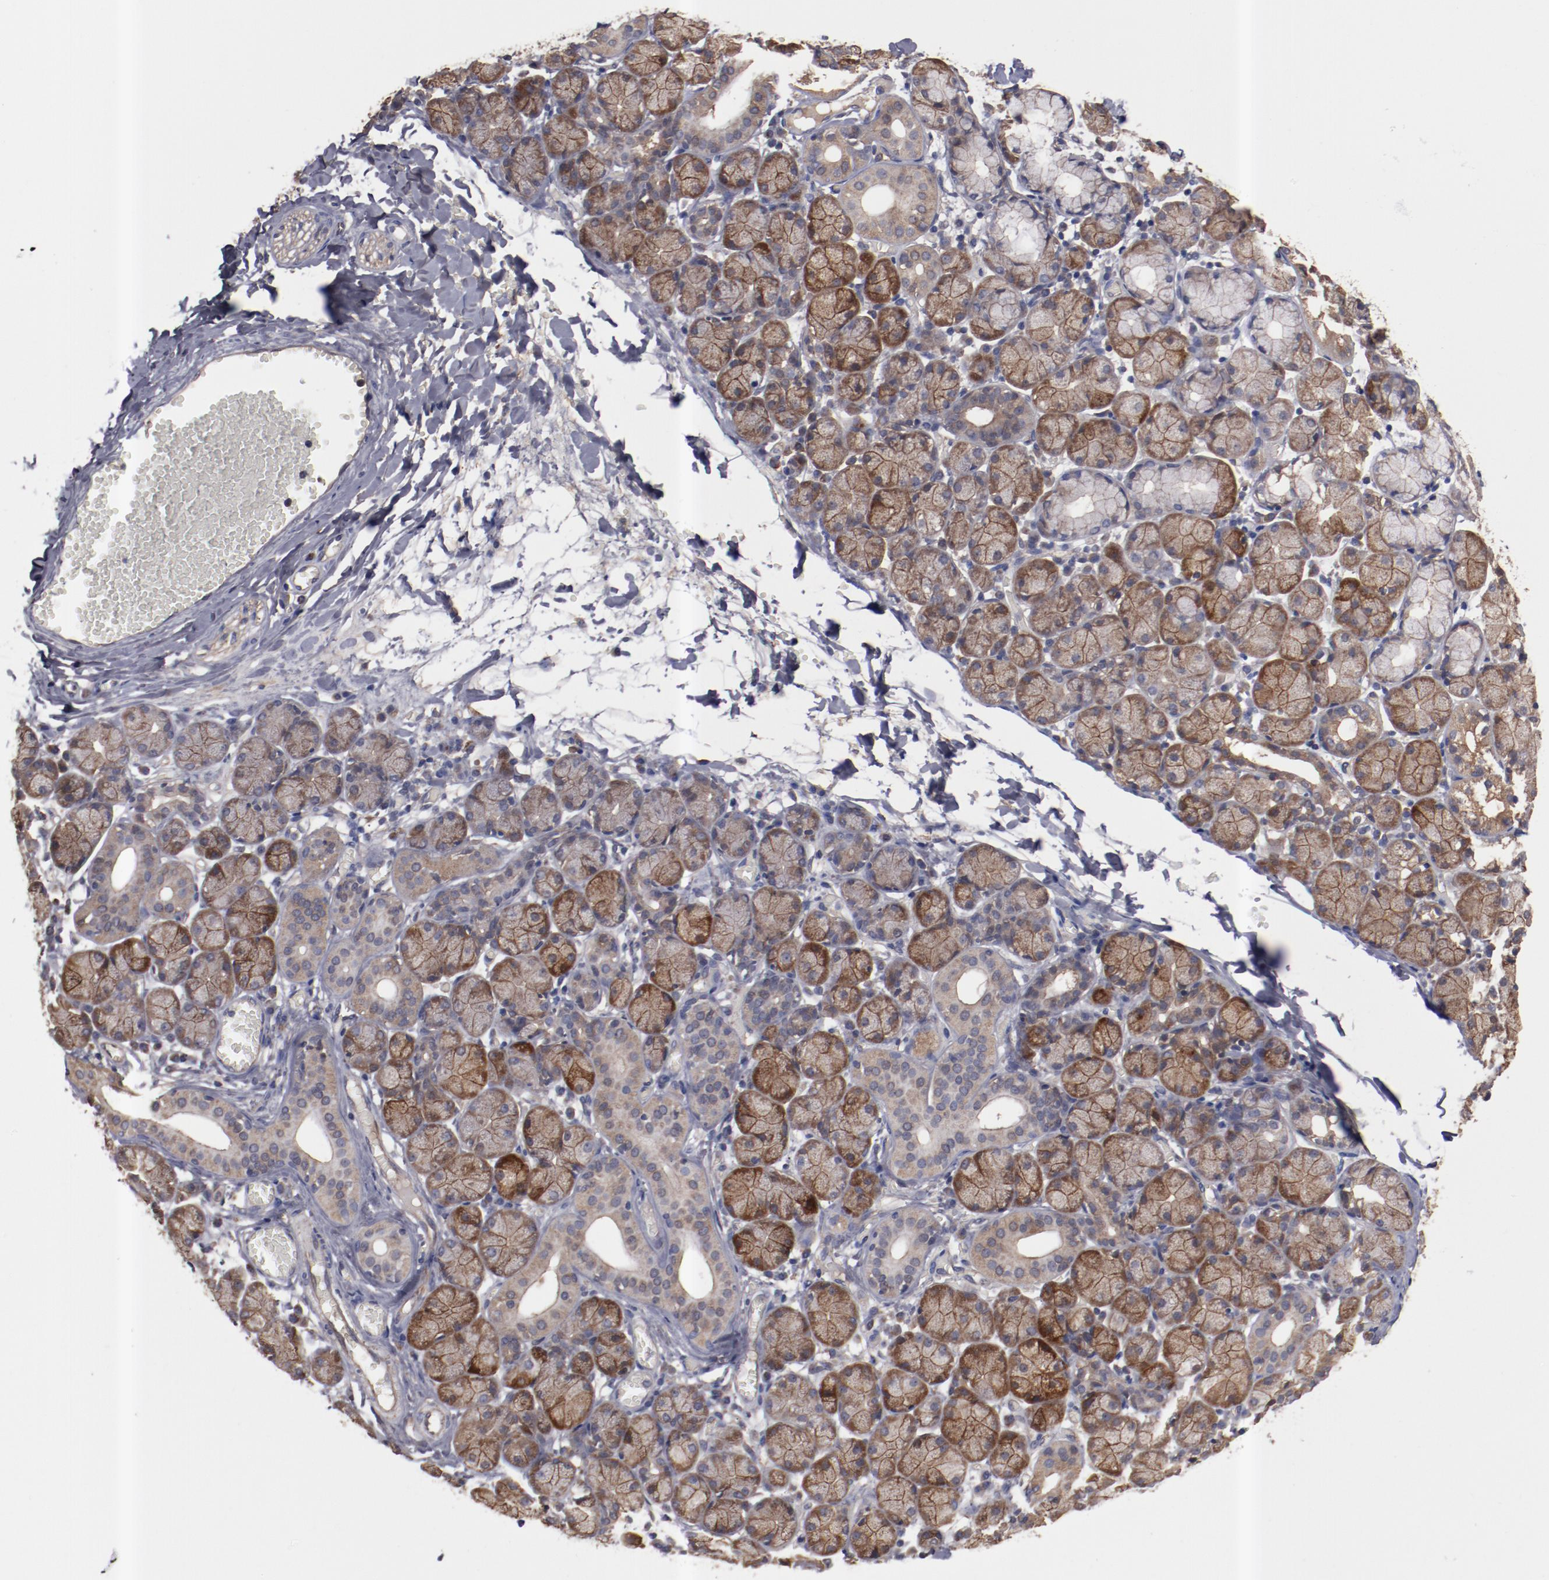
{"staining": {"intensity": "moderate", "quantity": ">75%", "location": "cytoplasmic/membranous"}, "tissue": "salivary gland", "cell_type": "Glandular cells", "image_type": "normal", "snomed": [{"axis": "morphology", "description": "Normal tissue, NOS"}, {"axis": "topography", "description": "Salivary gland"}], "caption": "Protein analysis of benign salivary gland reveals moderate cytoplasmic/membranous staining in approximately >75% of glandular cells.", "gene": "DNAAF2", "patient": {"sex": "female", "age": 24}}